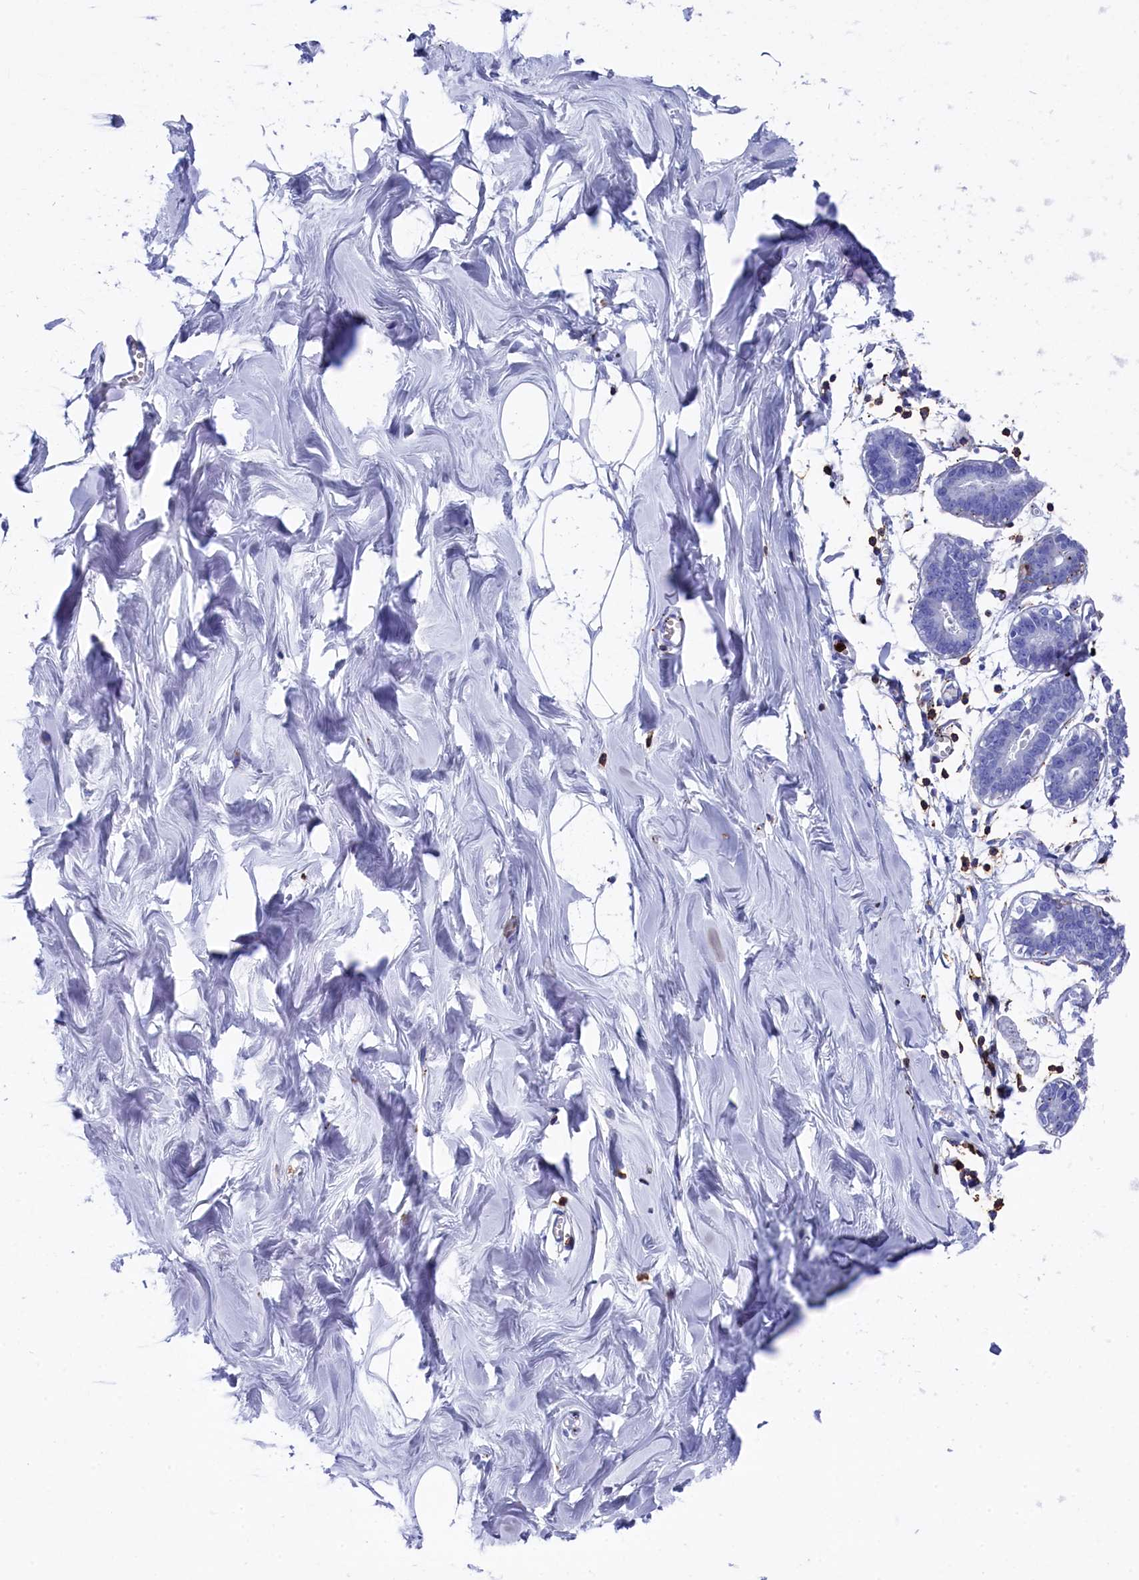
{"staining": {"intensity": "negative", "quantity": "none", "location": "none"}, "tissue": "breast", "cell_type": "Adipocytes", "image_type": "normal", "snomed": [{"axis": "morphology", "description": "Normal tissue, NOS"}, {"axis": "topography", "description": "Breast"}], "caption": "This photomicrograph is of benign breast stained with IHC to label a protein in brown with the nuclei are counter-stained blue. There is no expression in adipocytes.", "gene": "PLAC8", "patient": {"sex": "female", "age": 27}}